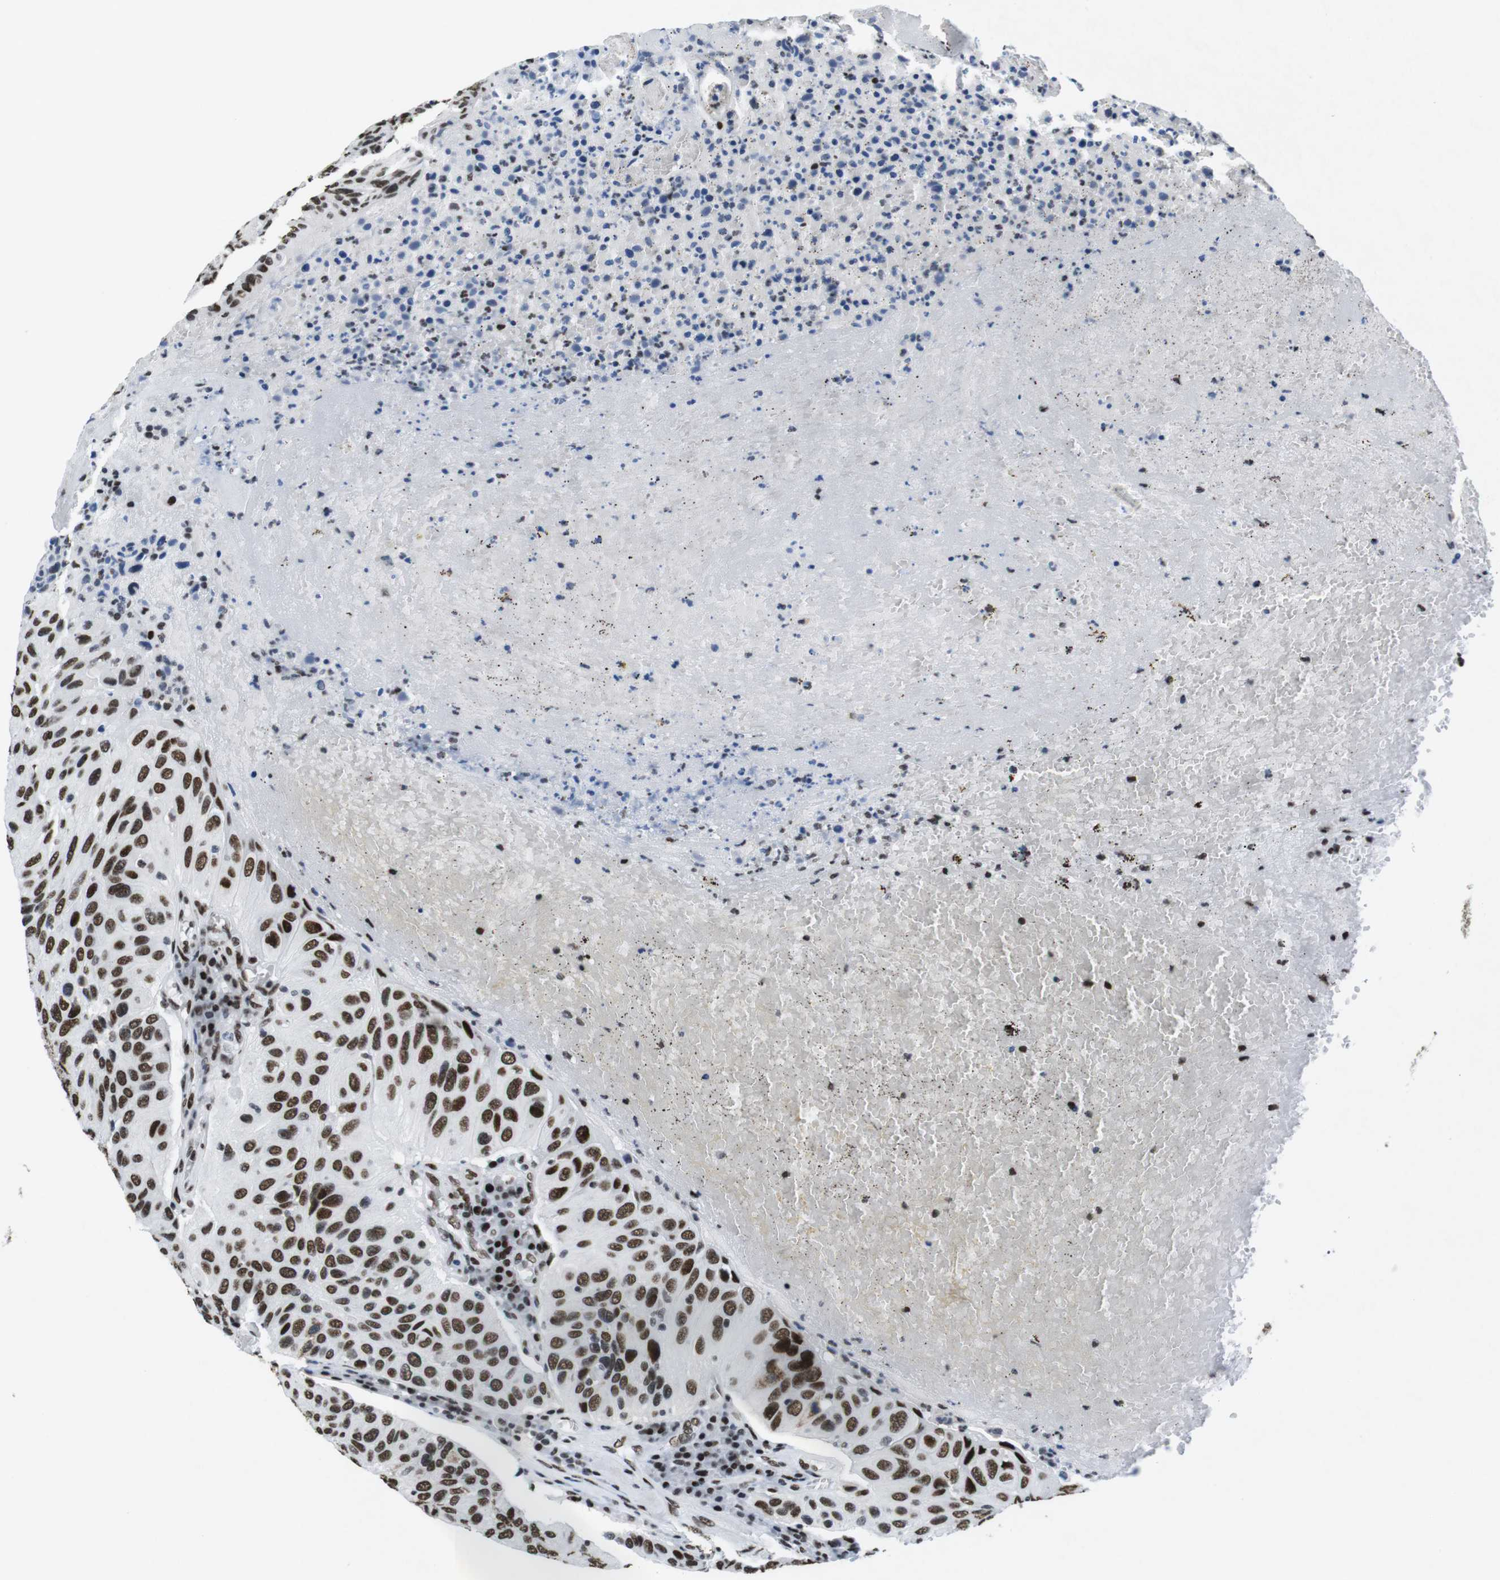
{"staining": {"intensity": "strong", "quantity": ">75%", "location": "nuclear"}, "tissue": "urothelial cancer", "cell_type": "Tumor cells", "image_type": "cancer", "snomed": [{"axis": "morphology", "description": "Urothelial carcinoma, High grade"}, {"axis": "topography", "description": "Urinary bladder"}], "caption": "A micrograph of urothelial cancer stained for a protein displays strong nuclear brown staining in tumor cells.", "gene": "CITED2", "patient": {"sex": "male", "age": 66}}